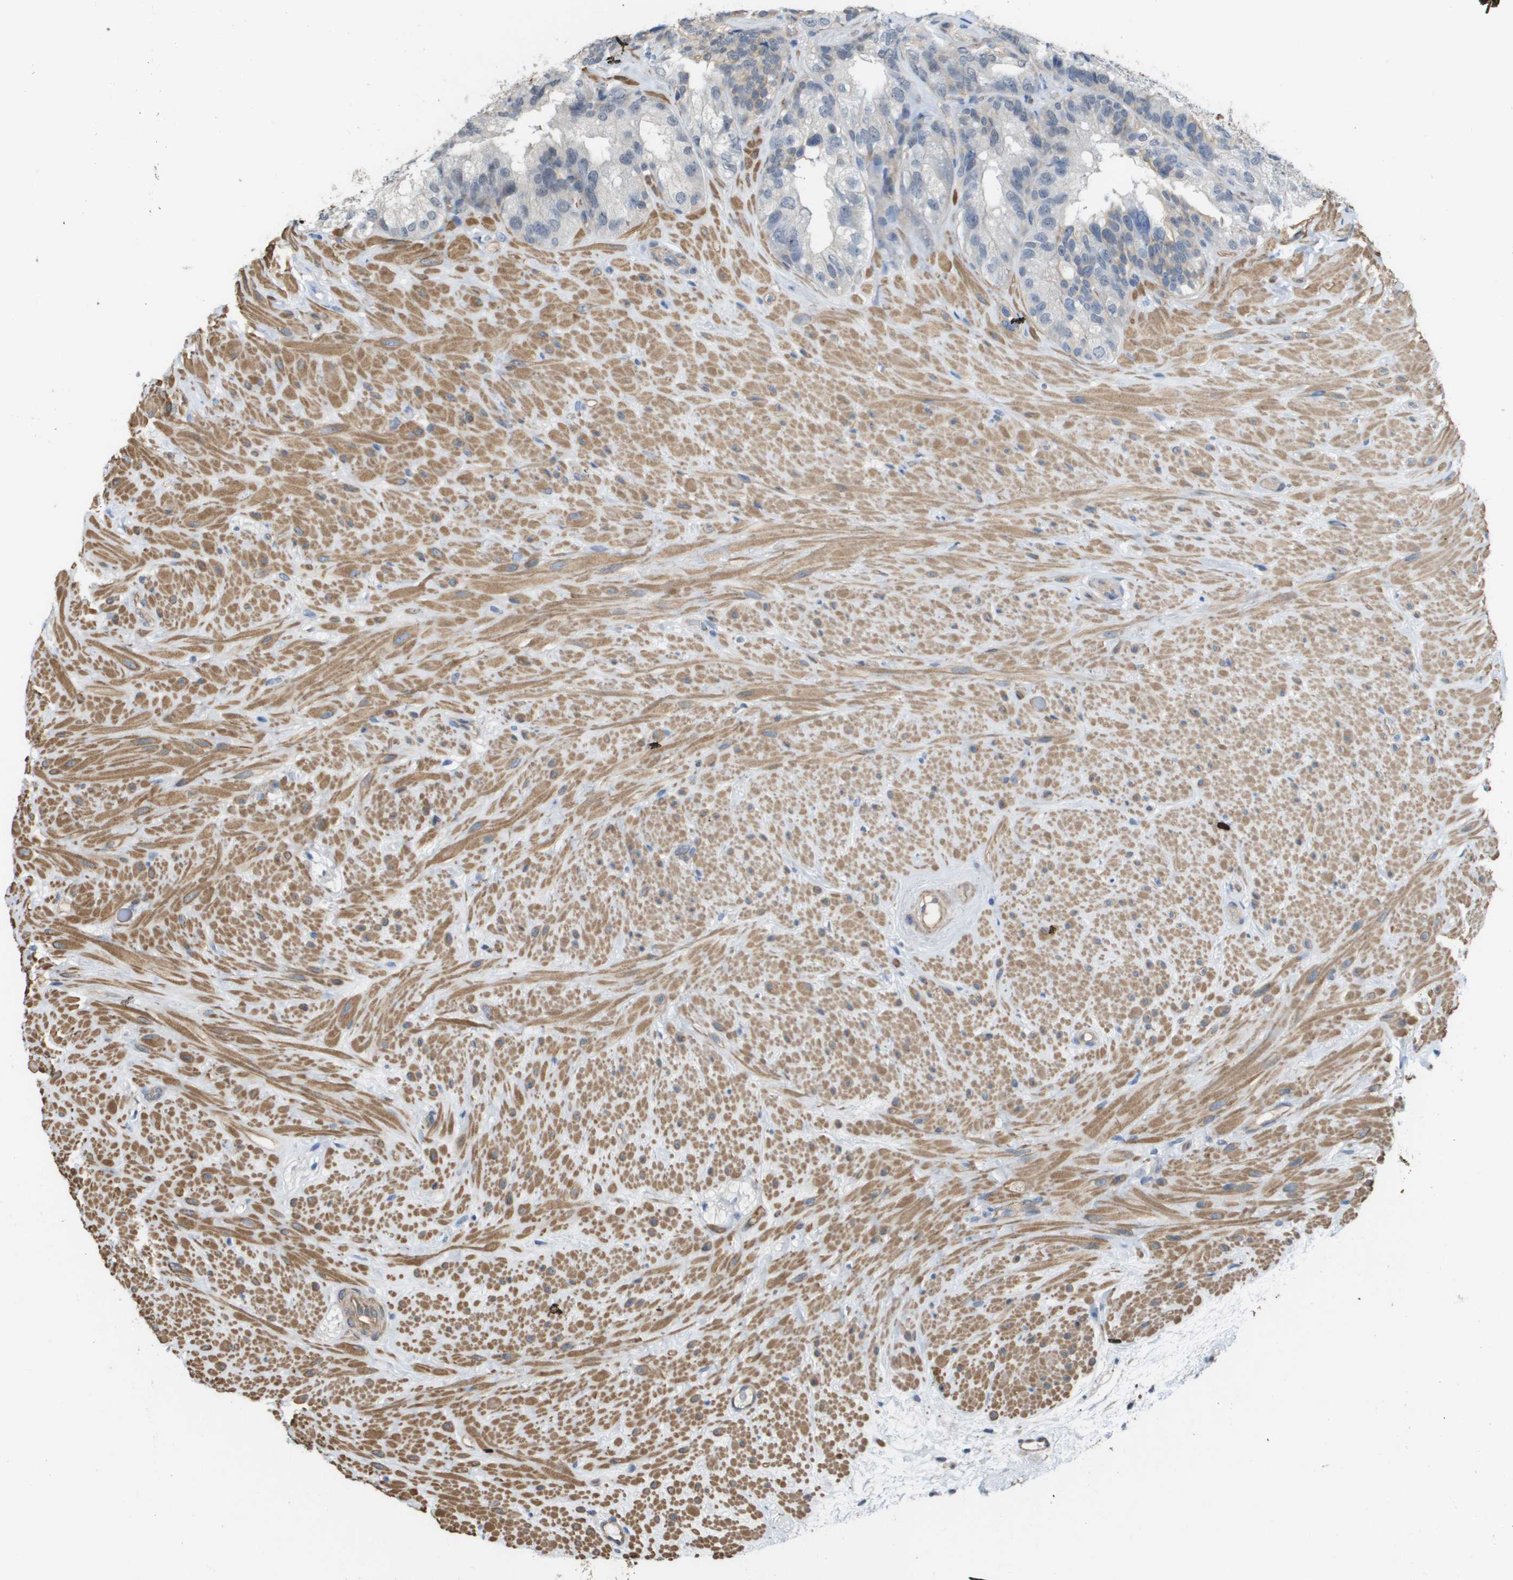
{"staining": {"intensity": "negative", "quantity": "none", "location": "none"}, "tissue": "seminal vesicle", "cell_type": "Glandular cells", "image_type": "normal", "snomed": [{"axis": "morphology", "description": "Normal tissue, NOS"}, {"axis": "topography", "description": "Seminal veicle"}], "caption": "Normal seminal vesicle was stained to show a protein in brown. There is no significant positivity in glandular cells.", "gene": "RNF112", "patient": {"sex": "male", "age": 68}}